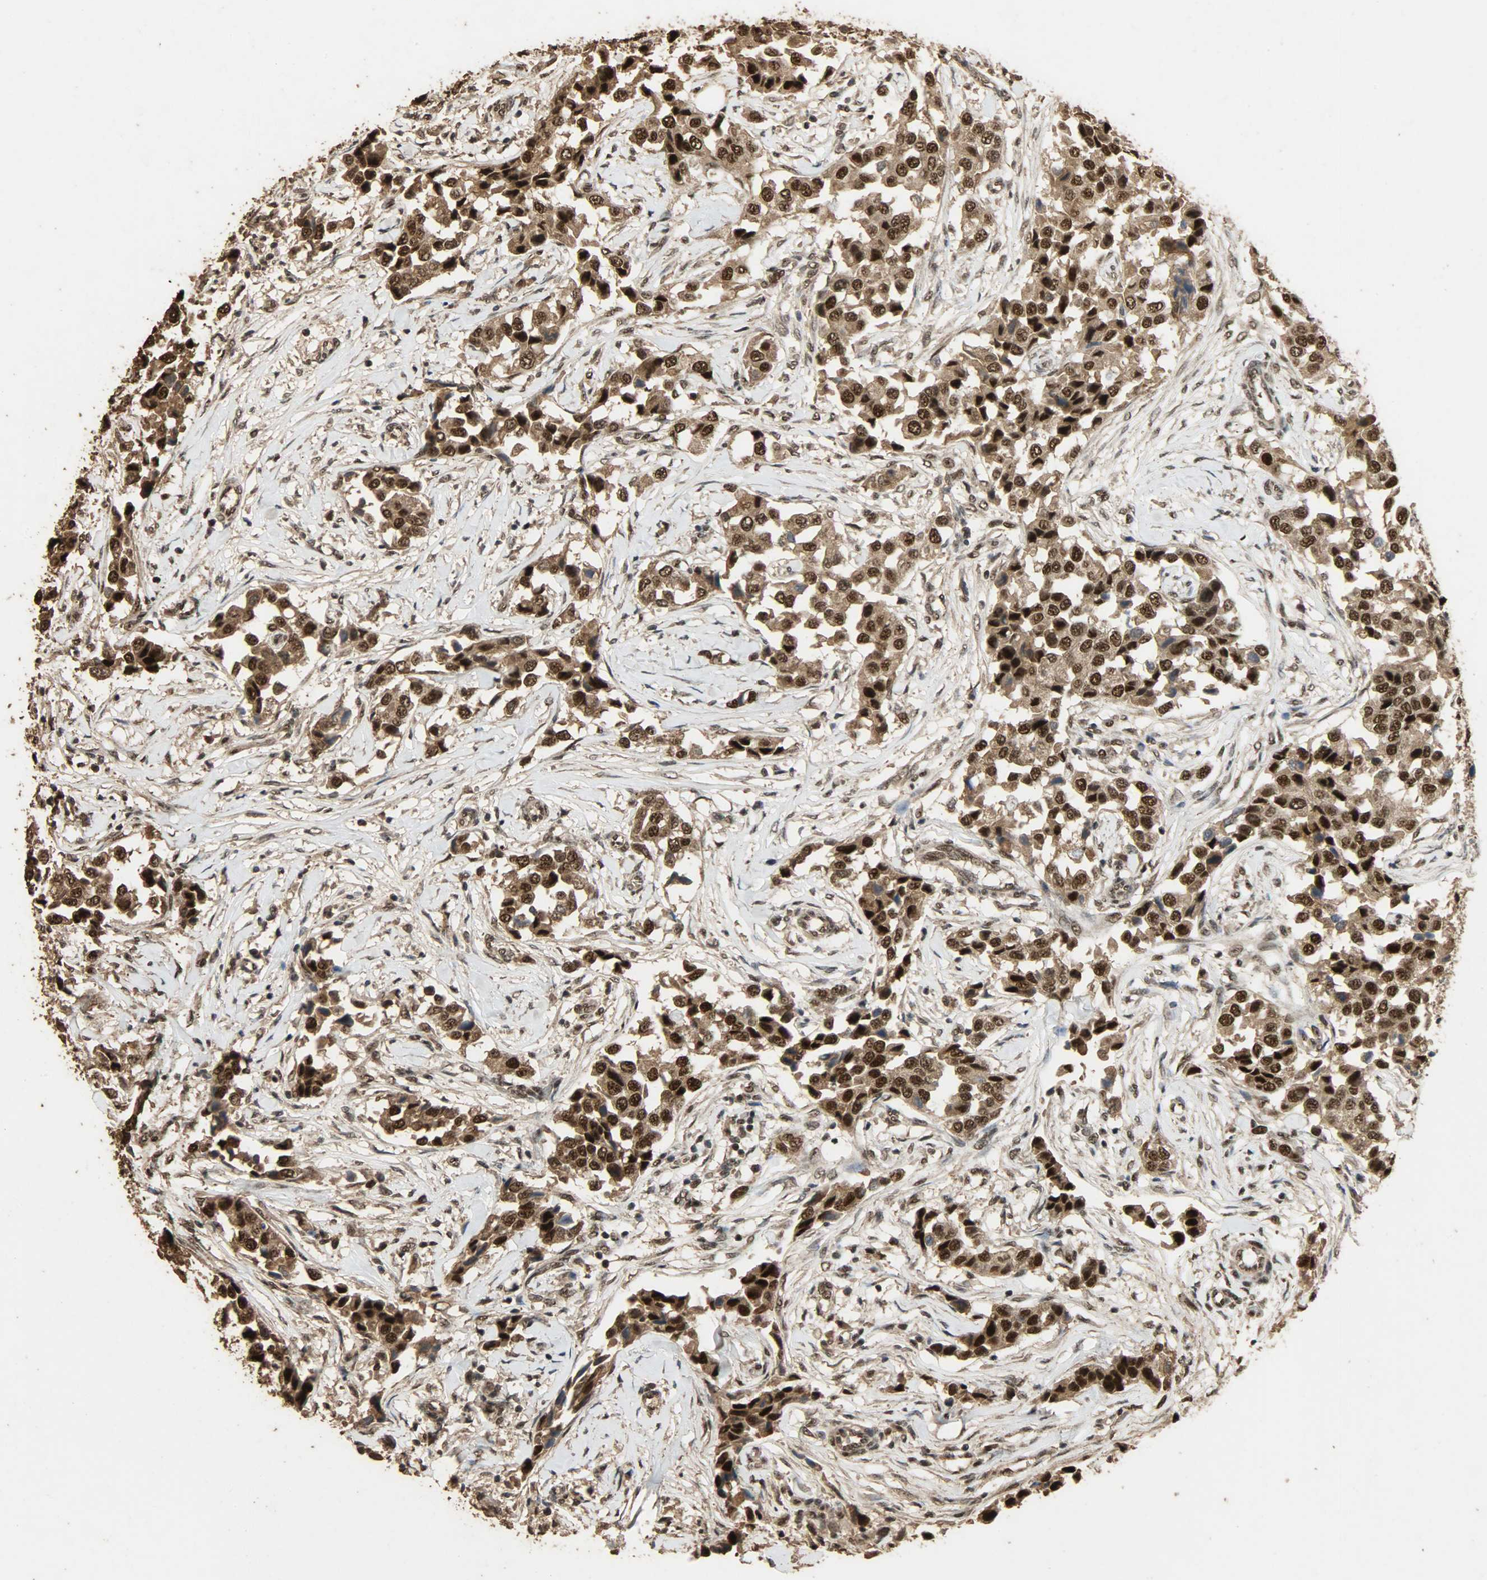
{"staining": {"intensity": "strong", "quantity": ">75%", "location": "cytoplasmic/membranous,nuclear"}, "tissue": "breast cancer", "cell_type": "Tumor cells", "image_type": "cancer", "snomed": [{"axis": "morphology", "description": "Duct carcinoma"}, {"axis": "topography", "description": "Breast"}], "caption": "Immunohistochemistry micrograph of neoplastic tissue: breast intraductal carcinoma stained using immunohistochemistry (IHC) demonstrates high levels of strong protein expression localized specifically in the cytoplasmic/membranous and nuclear of tumor cells, appearing as a cytoplasmic/membranous and nuclear brown color.", "gene": "CCNT2", "patient": {"sex": "female", "age": 80}}